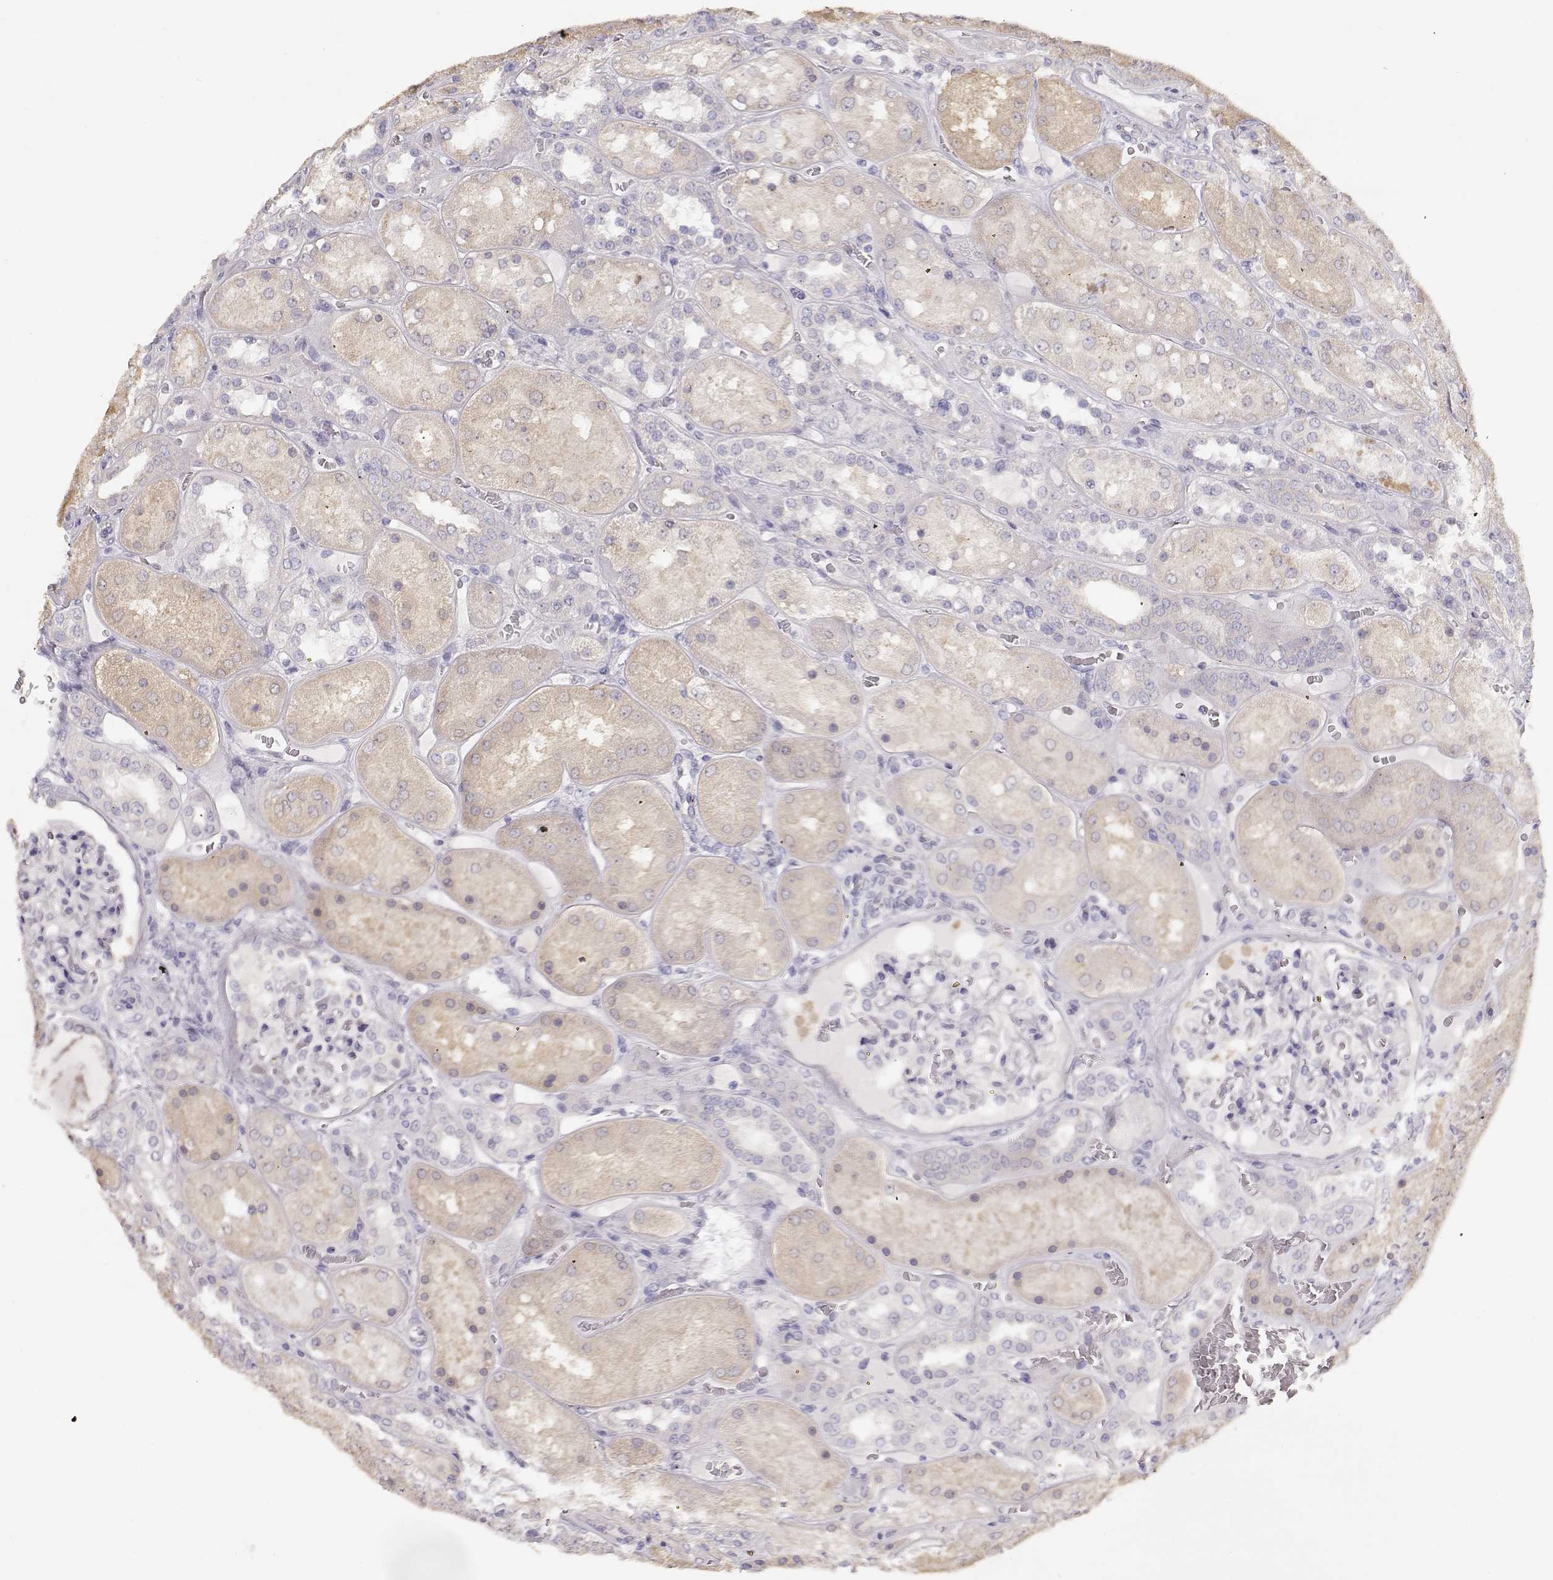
{"staining": {"intensity": "negative", "quantity": "none", "location": "none"}, "tissue": "kidney", "cell_type": "Cells in glomeruli", "image_type": "normal", "snomed": [{"axis": "morphology", "description": "Normal tissue, NOS"}, {"axis": "topography", "description": "Kidney"}], "caption": "DAB immunohistochemical staining of normal kidney displays no significant positivity in cells in glomeruli.", "gene": "GLIPR1L2", "patient": {"sex": "male", "age": 73}}